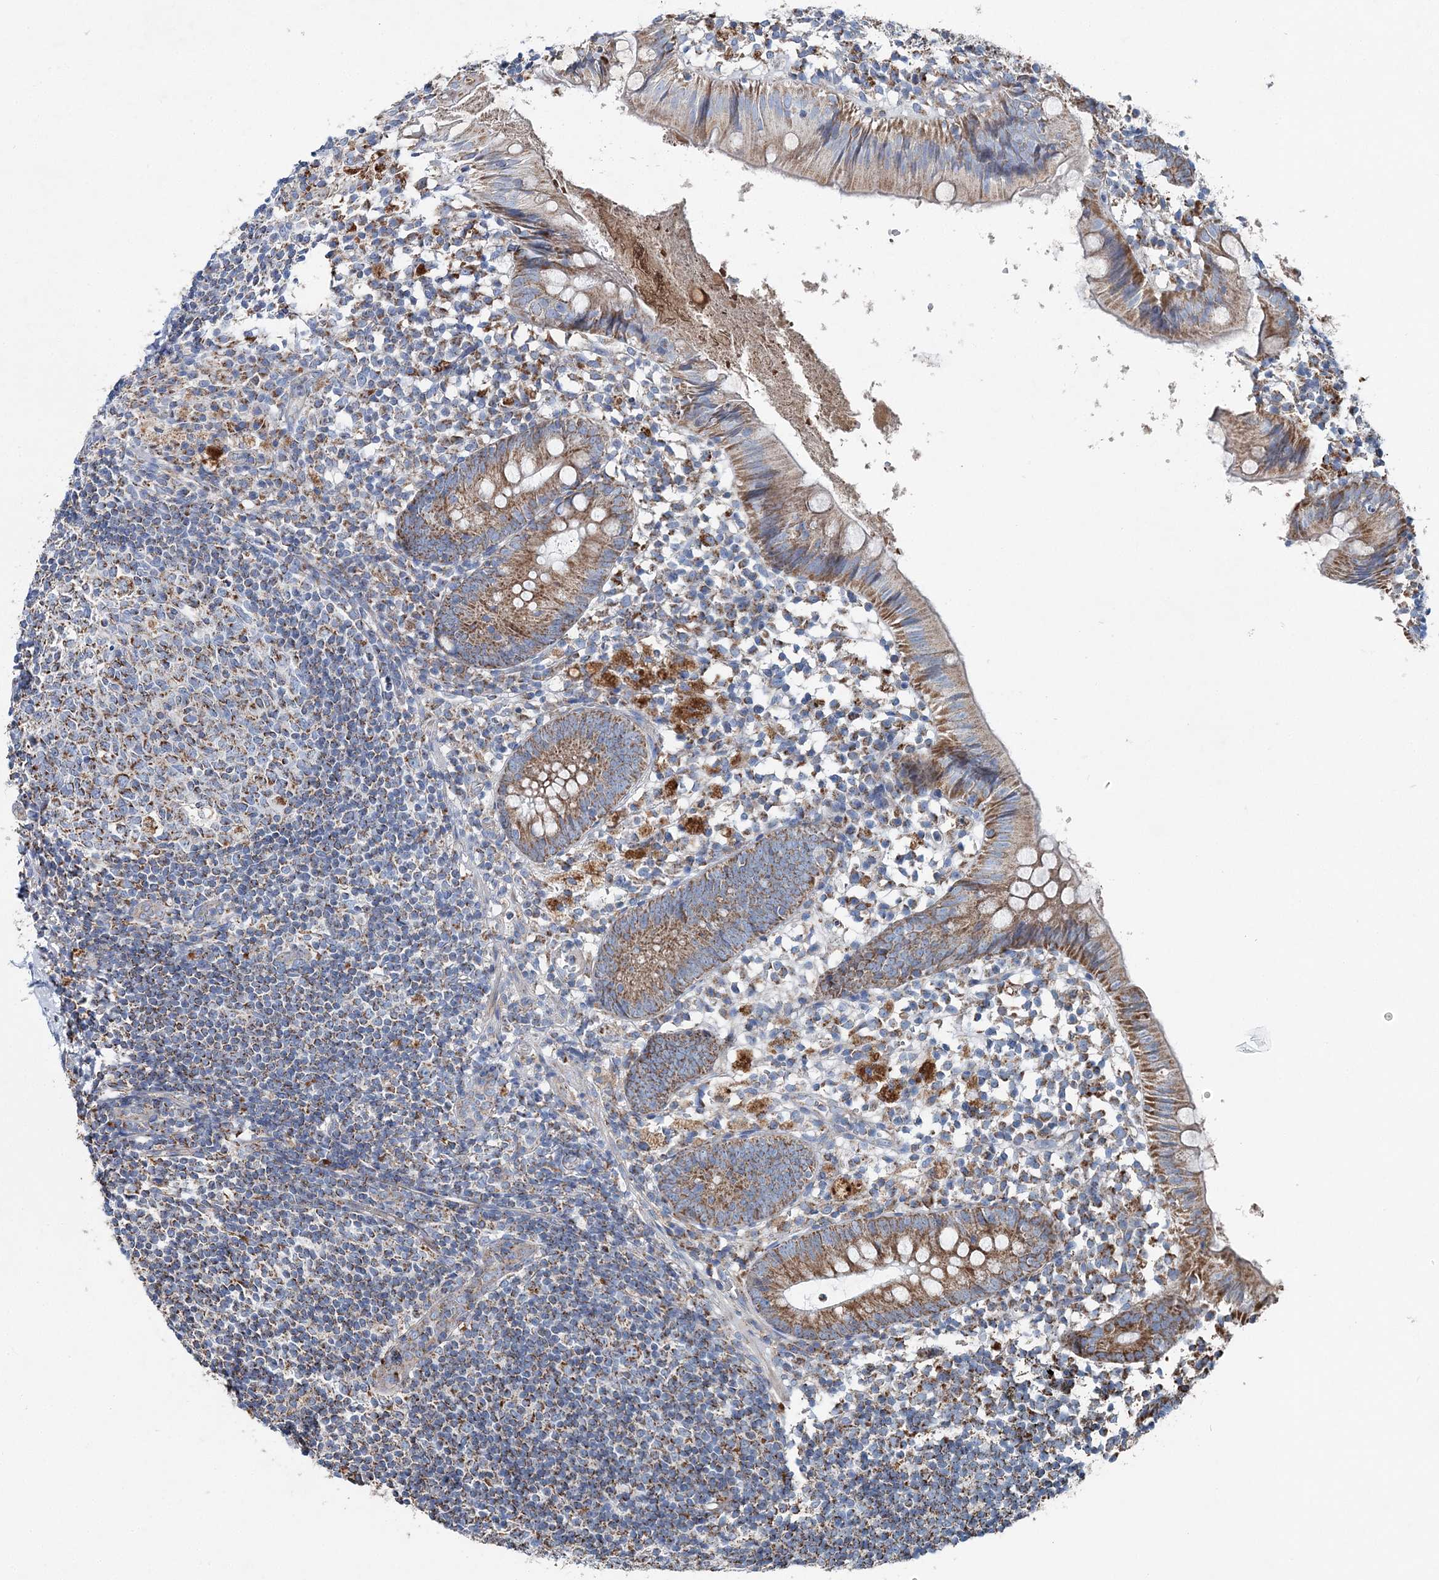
{"staining": {"intensity": "moderate", "quantity": ">75%", "location": "cytoplasmic/membranous"}, "tissue": "appendix", "cell_type": "Glandular cells", "image_type": "normal", "snomed": [{"axis": "morphology", "description": "Normal tissue, NOS"}, {"axis": "topography", "description": "Appendix"}], "caption": "Benign appendix reveals moderate cytoplasmic/membranous staining in approximately >75% of glandular cells, visualized by immunohistochemistry. Nuclei are stained in blue.", "gene": "SPAG16", "patient": {"sex": "female", "age": 20}}